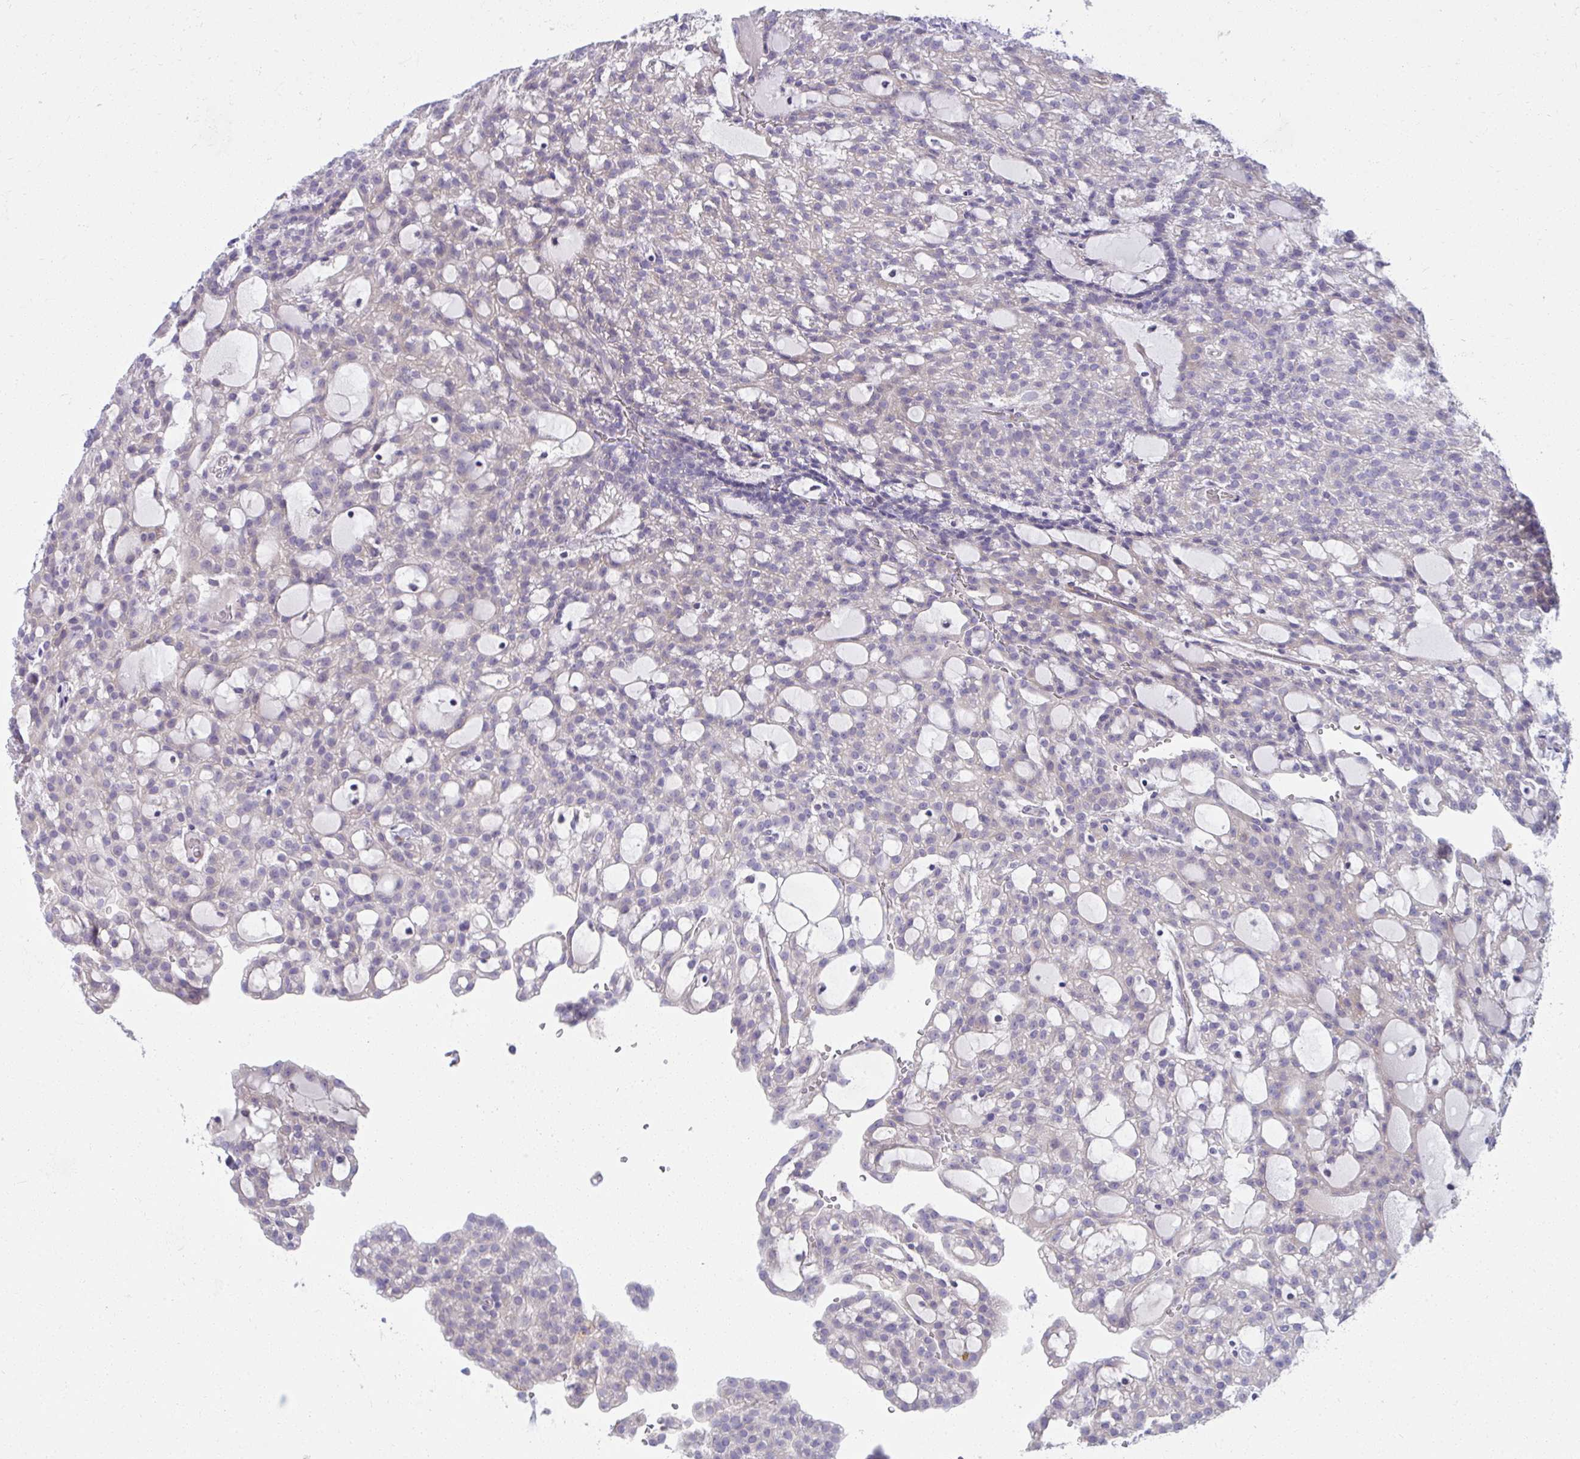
{"staining": {"intensity": "negative", "quantity": "none", "location": "none"}, "tissue": "renal cancer", "cell_type": "Tumor cells", "image_type": "cancer", "snomed": [{"axis": "morphology", "description": "Adenocarcinoma, NOS"}, {"axis": "topography", "description": "Kidney"}], "caption": "Tumor cells are negative for protein expression in human renal cancer (adenocarcinoma).", "gene": "FASLG", "patient": {"sex": "male", "age": 63}}